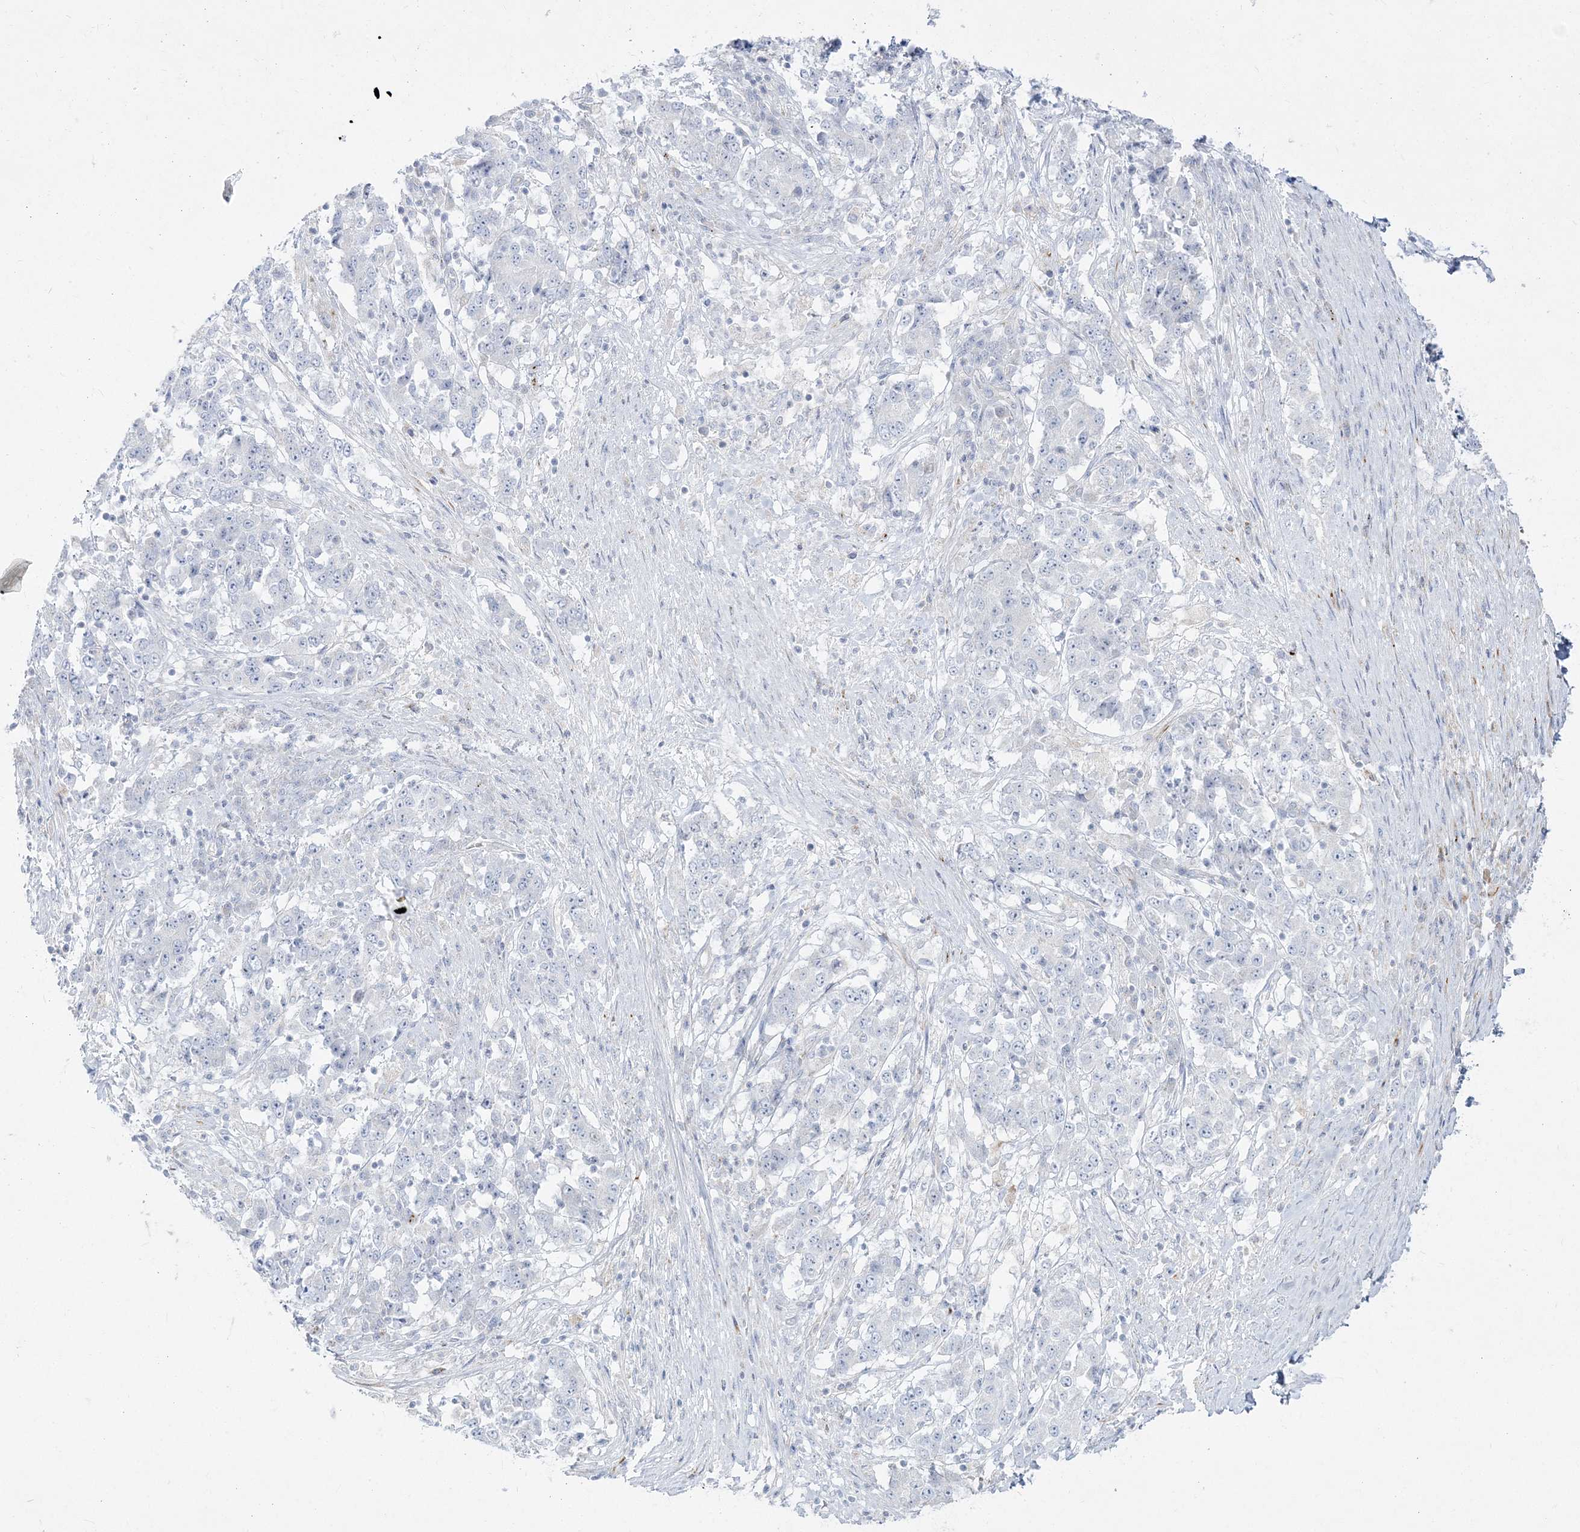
{"staining": {"intensity": "negative", "quantity": "none", "location": "none"}, "tissue": "stomach cancer", "cell_type": "Tumor cells", "image_type": "cancer", "snomed": [{"axis": "morphology", "description": "Adenocarcinoma, NOS"}, {"axis": "topography", "description": "Stomach"}], "caption": "Protein analysis of stomach adenocarcinoma exhibits no significant staining in tumor cells.", "gene": "GPAT2", "patient": {"sex": "male", "age": 59}}